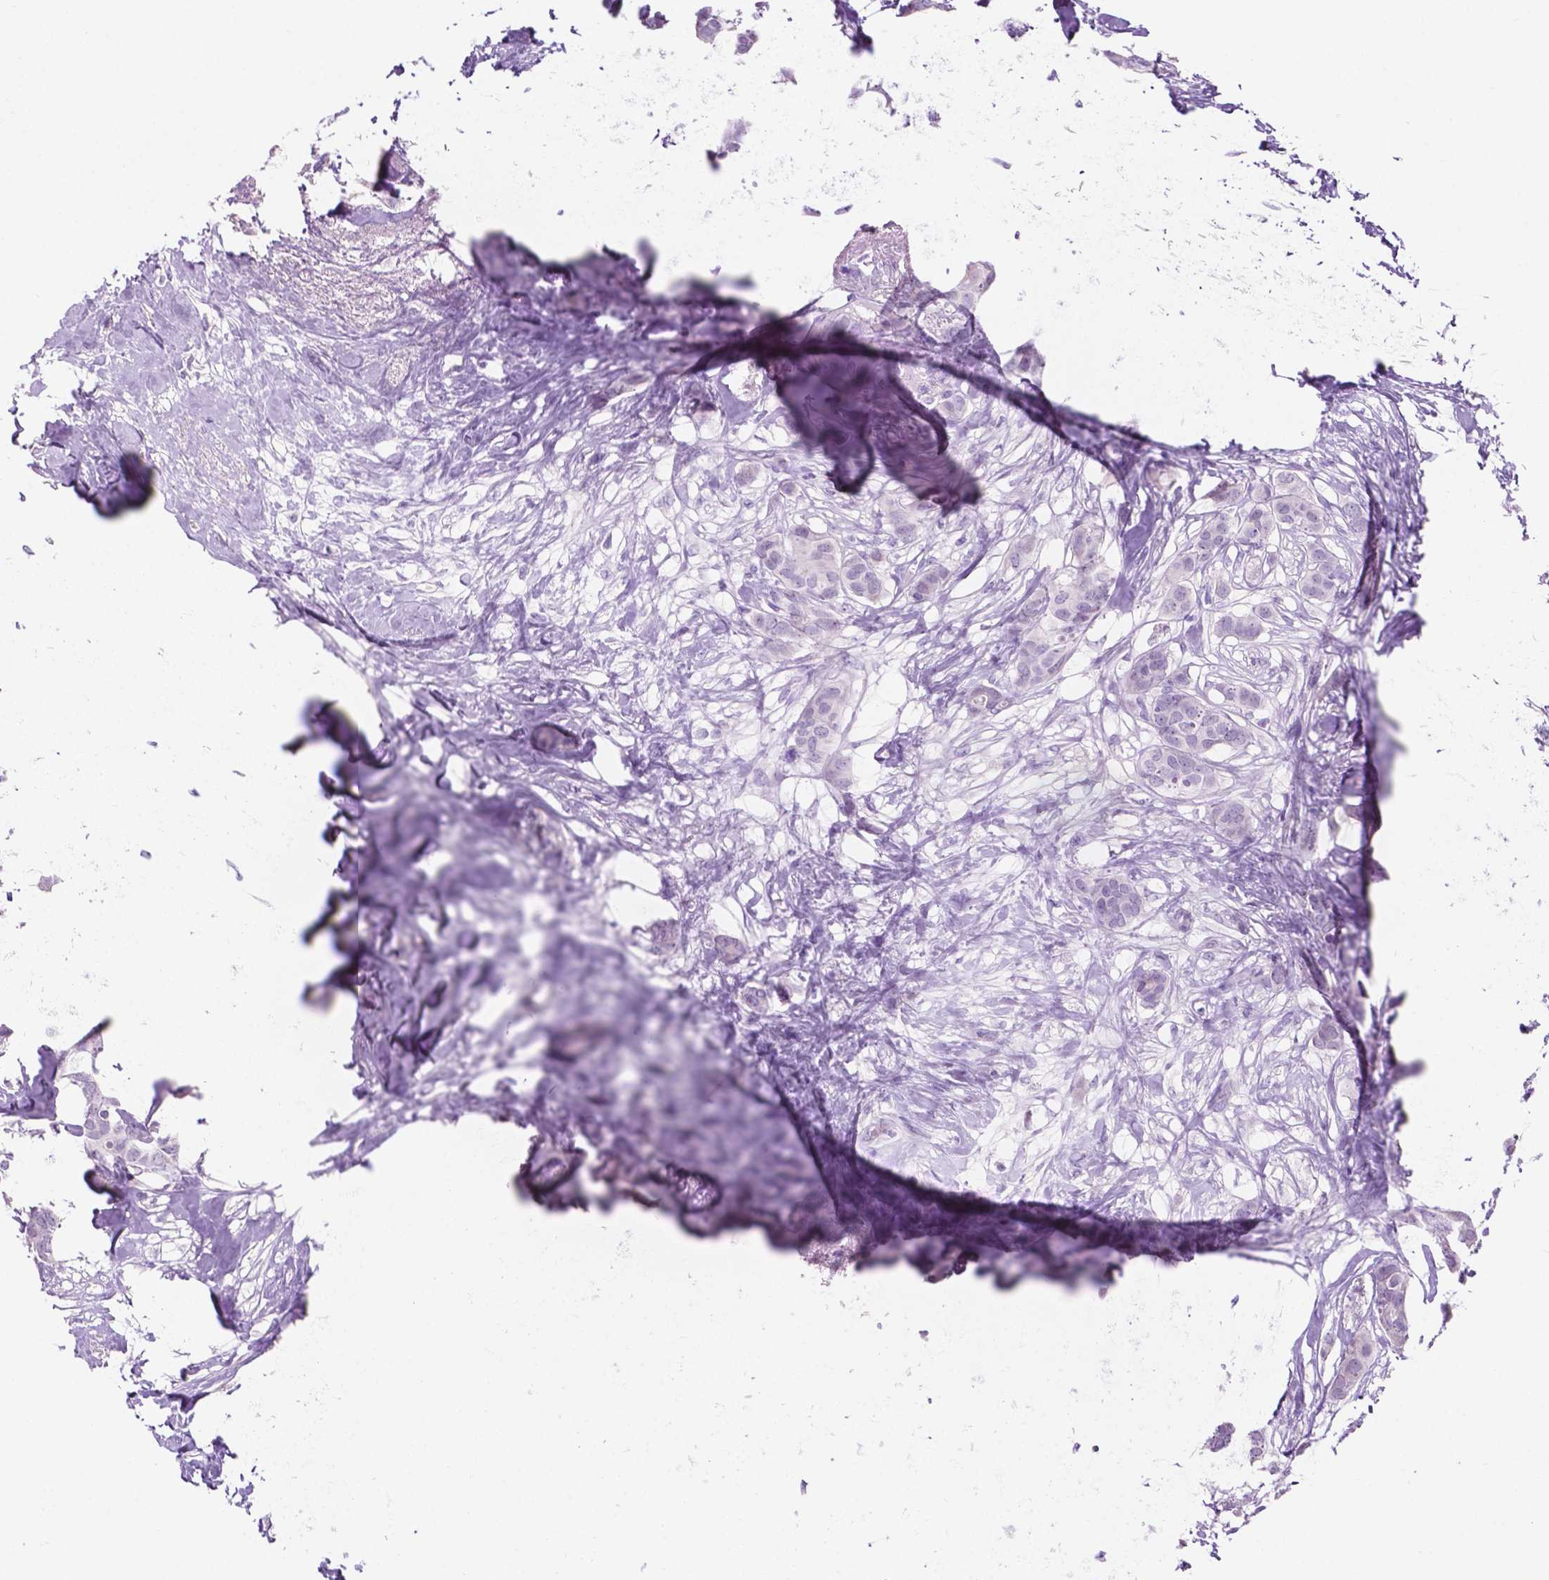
{"staining": {"intensity": "negative", "quantity": "none", "location": "none"}, "tissue": "breast cancer", "cell_type": "Tumor cells", "image_type": "cancer", "snomed": [{"axis": "morphology", "description": "Duct carcinoma"}, {"axis": "topography", "description": "Breast"}], "caption": "The histopathology image displays no staining of tumor cells in infiltrating ductal carcinoma (breast).", "gene": "ACY3", "patient": {"sex": "female", "age": 62}}